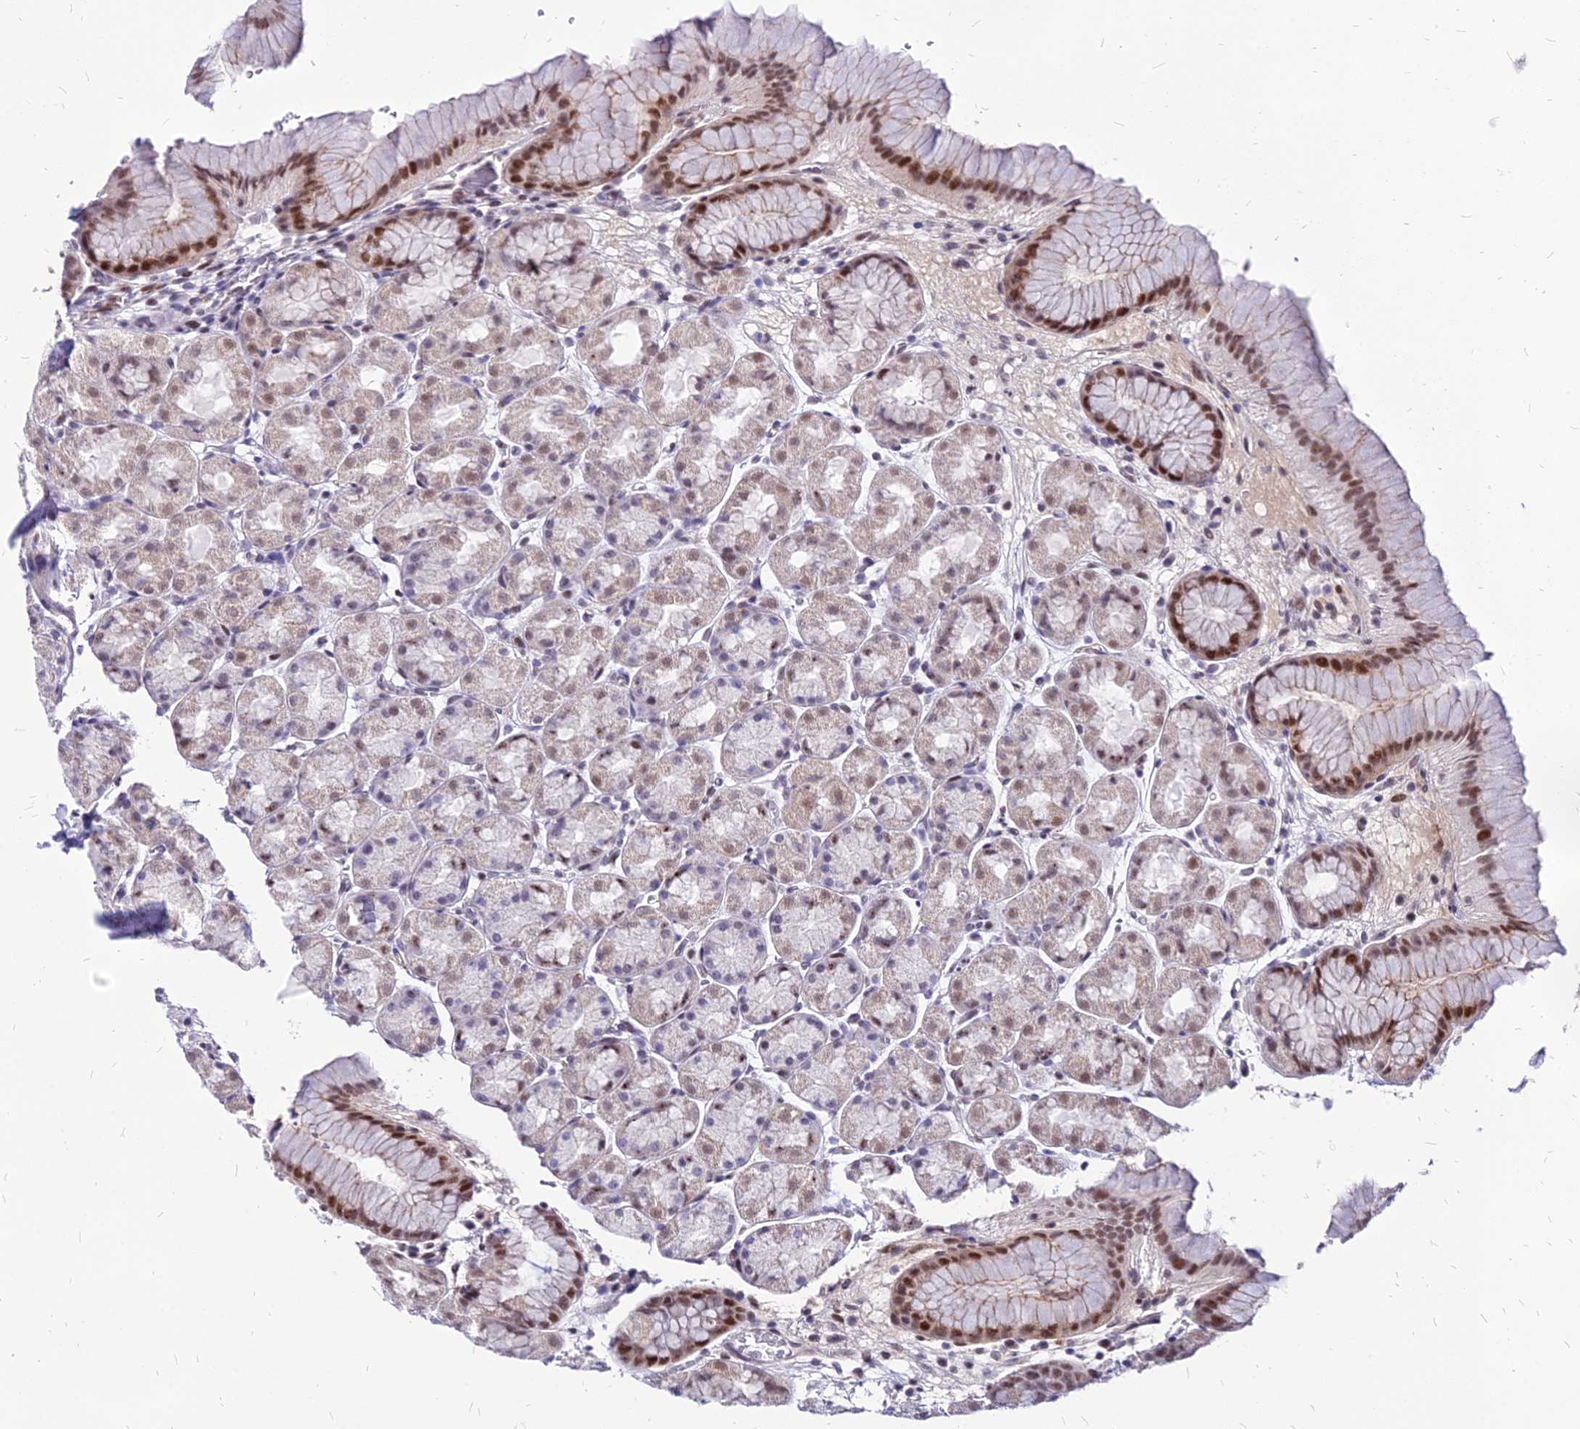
{"staining": {"intensity": "moderate", "quantity": "25%-75%", "location": "nuclear"}, "tissue": "stomach", "cell_type": "Glandular cells", "image_type": "normal", "snomed": [{"axis": "morphology", "description": "Normal tissue, NOS"}, {"axis": "topography", "description": "Stomach"}], "caption": "High-magnification brightfield microscopy of unremarkable stomach stained with DAB (brown) and counterstained with hematoxylin (blue). glandular cells exhibit moderate nuclear expression is appreciated in about25%-75% of cells.", "gene": "FDX2", "patient": {"sex": "male", "age": 42}}